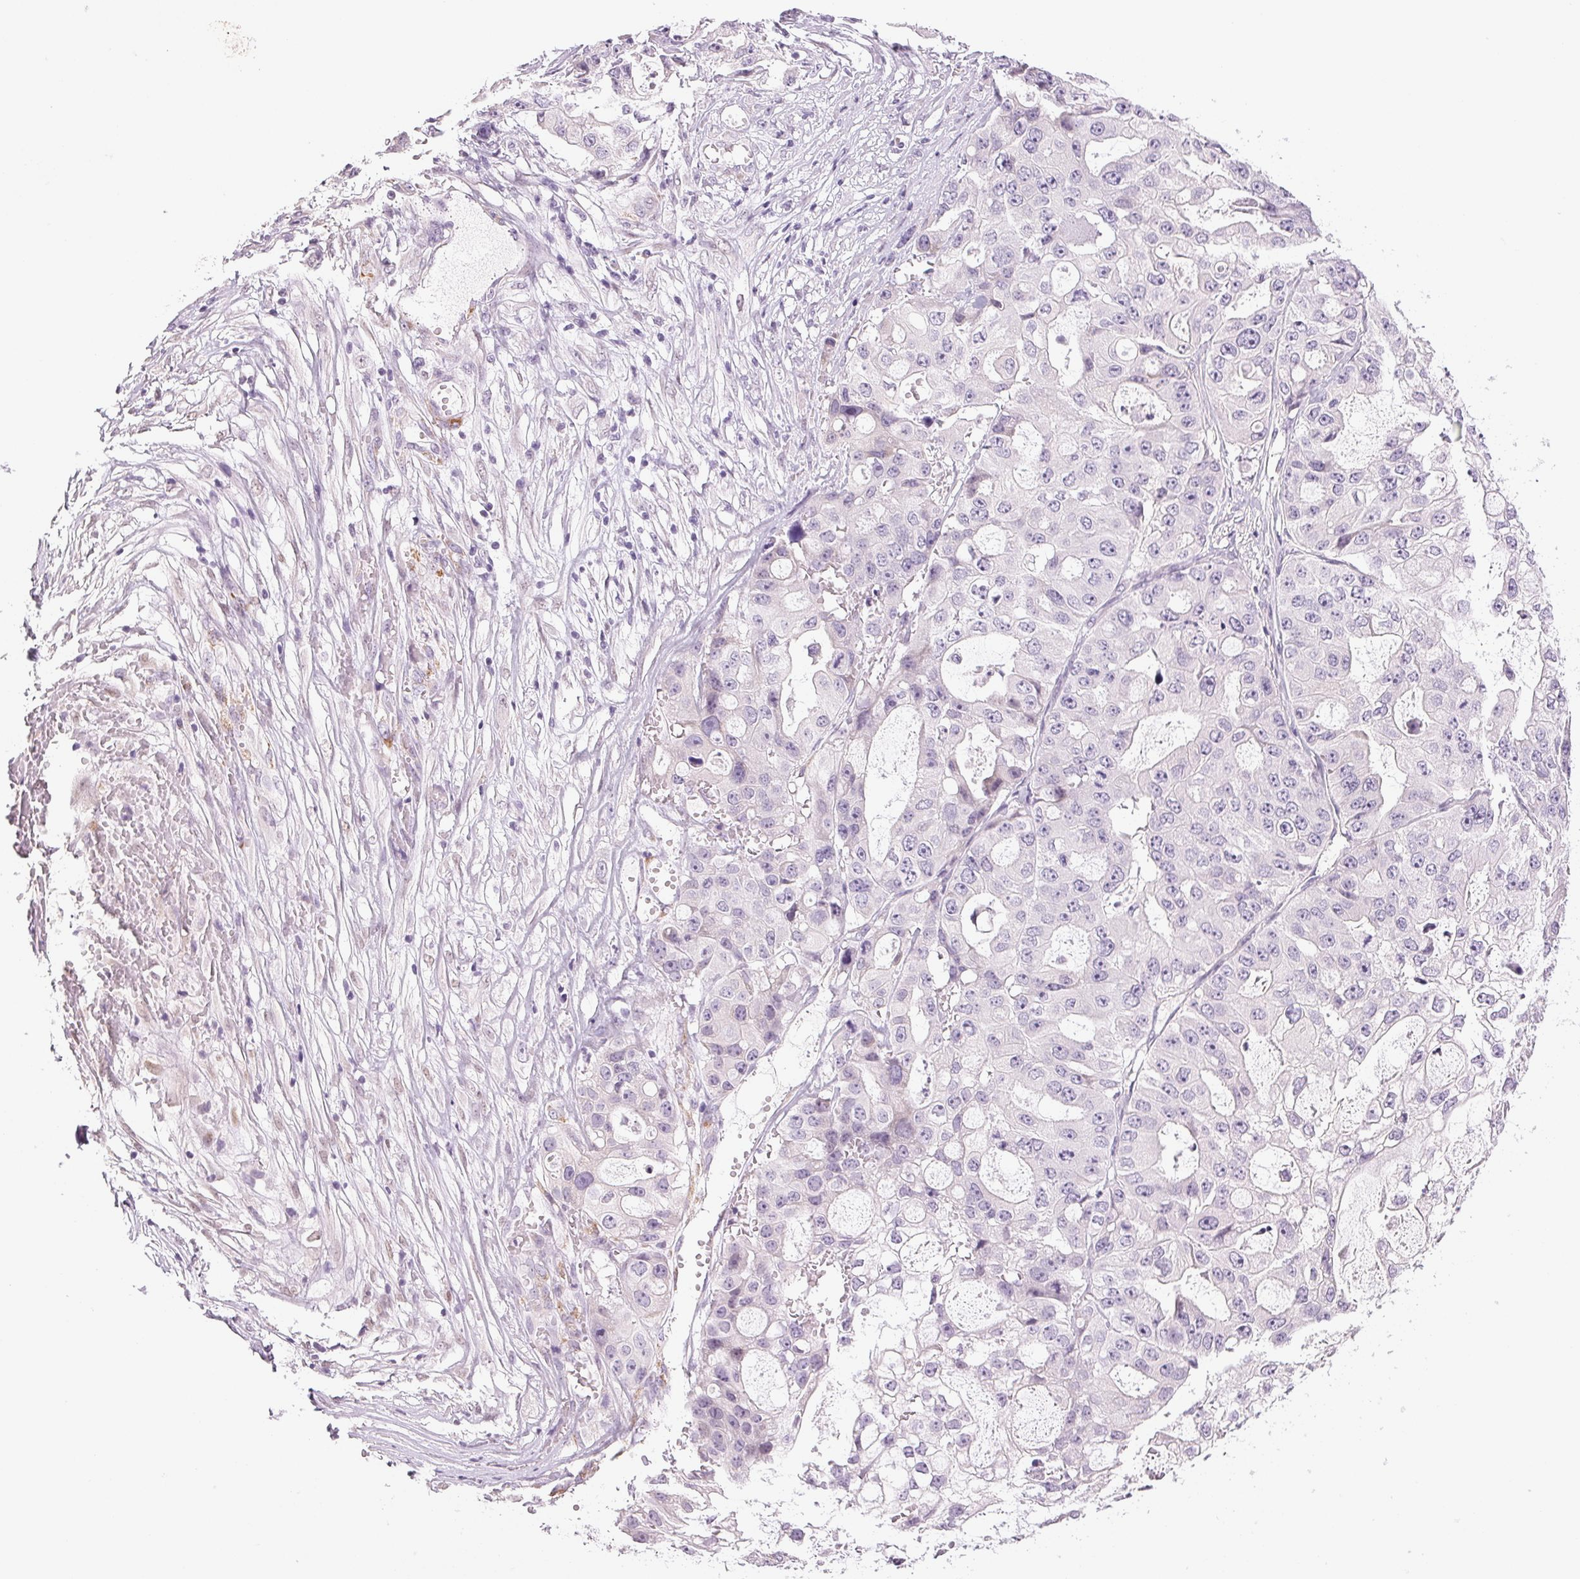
{"staining": {"intensity": "negative", "quantity": "none", "location": "none"}, "tissue": "ovarian cancer", "cell_type": "Tumor cells", "image_type": "cancer", "snomed": [{"axis": "morphology", "description": "Cystadenocarcinoma, serous, NOS"}, {"axis": "topography", "description": "Ovary"}], "caption": "Immunohistochemistry (IHC) of human ovarian serous cystadenocarcinoma shows no expression in tumor cells. (Brightfield microscopy of DAB immunohistochemistry (IHC) at high magnification).", "gene": "DNAJC6", "patient": {"sex": "female", "age": 56}}